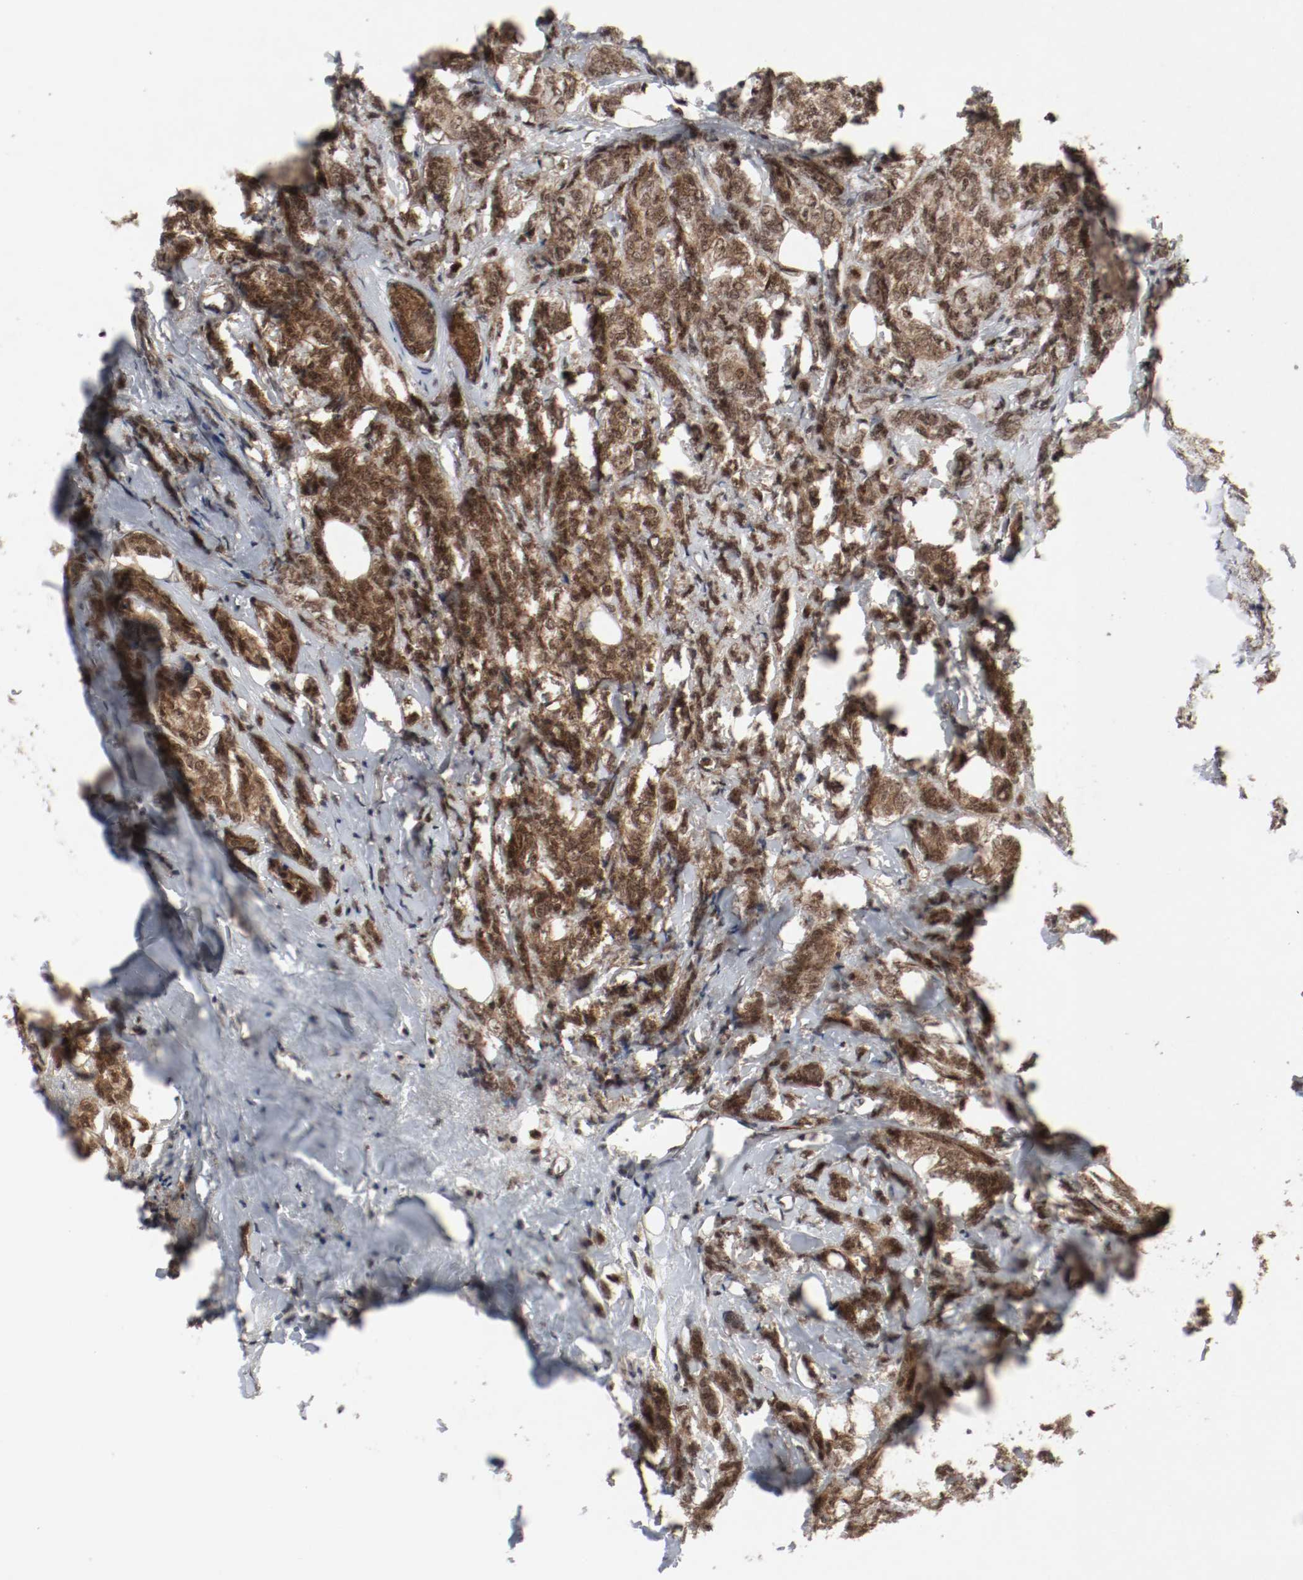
{"staining": {"intensity": "moderate", "quantity": ">75%", "location": "cytoplasmic/membranous,nuclear"}, "tissue": "breast cancer", "cell_type": "Tumor cells", "image_type": "cancer", "snomed": [{"axis": "morphology", "description": "Lobular carcinoma"}, {"axis": "topography", "description": "Breast"}], "caption": "IHC (DAB) staining of human lobular carcinoma (breast) demonstrates moderate cytoplasmic/membranous and nuclear protein staining in approximately >75% of tumor cells.", "gene": "CSNK2B", "patient": {"sex": "female", "age": 60}}